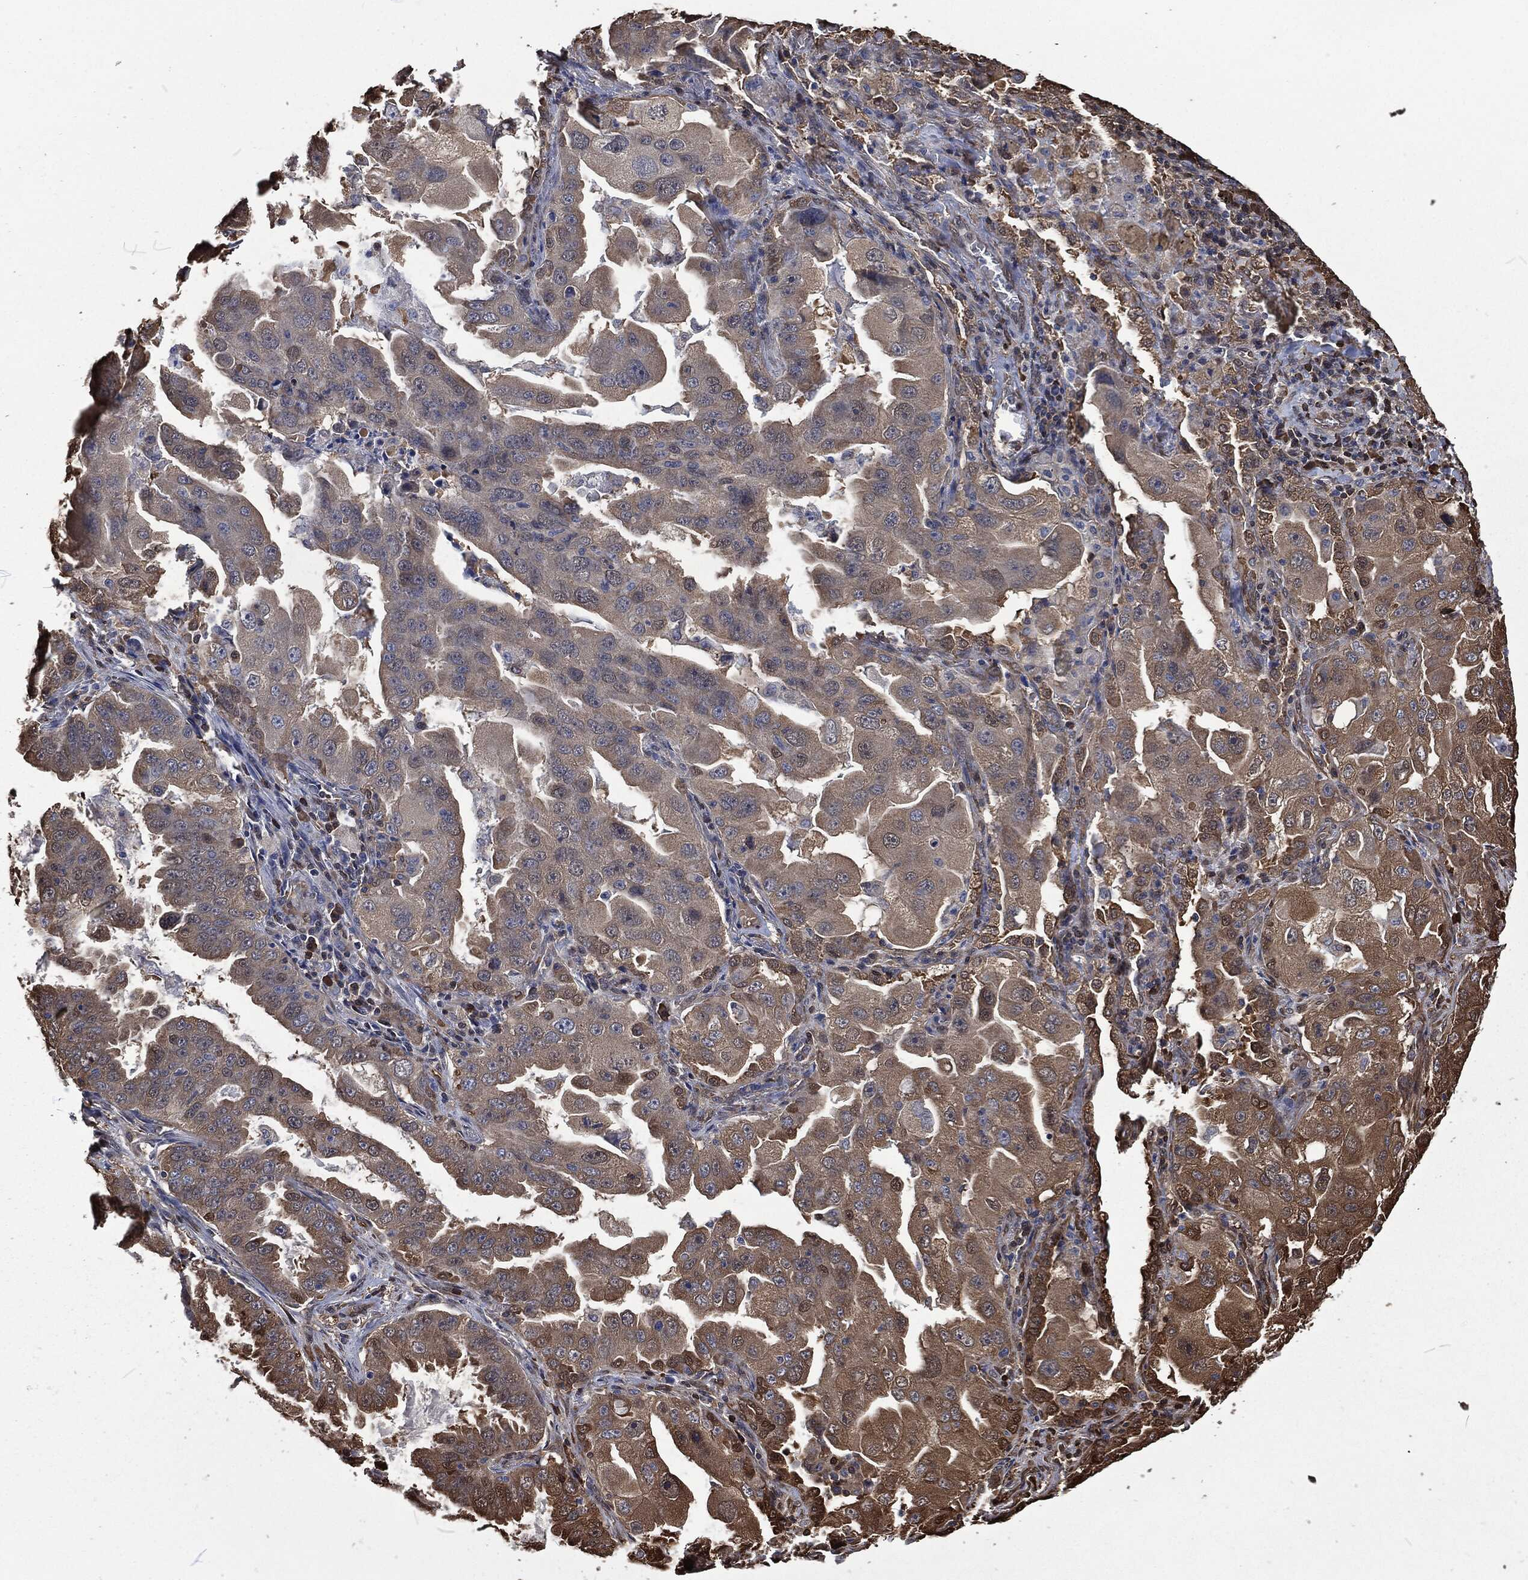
{"staining": {"intensity": "moderate", "quantity": "<25%", "location": "cytoplasmic/membranous"}, "tissue": "lung cancer", "cell_type": "Tumor cells", "image_type": "cancer", "snomed": [{"axis": "morphology", "description": "Adenocarcinoma, NOS"}, {"axis": "topography", "description": "Lung"}], "caption": "Human adenocarcinoma (lung) stained with a protein marker shows moderate staining in tumor cells.", "gene": "PRDX4", "patient": {"sex": "female", "age": 61}}